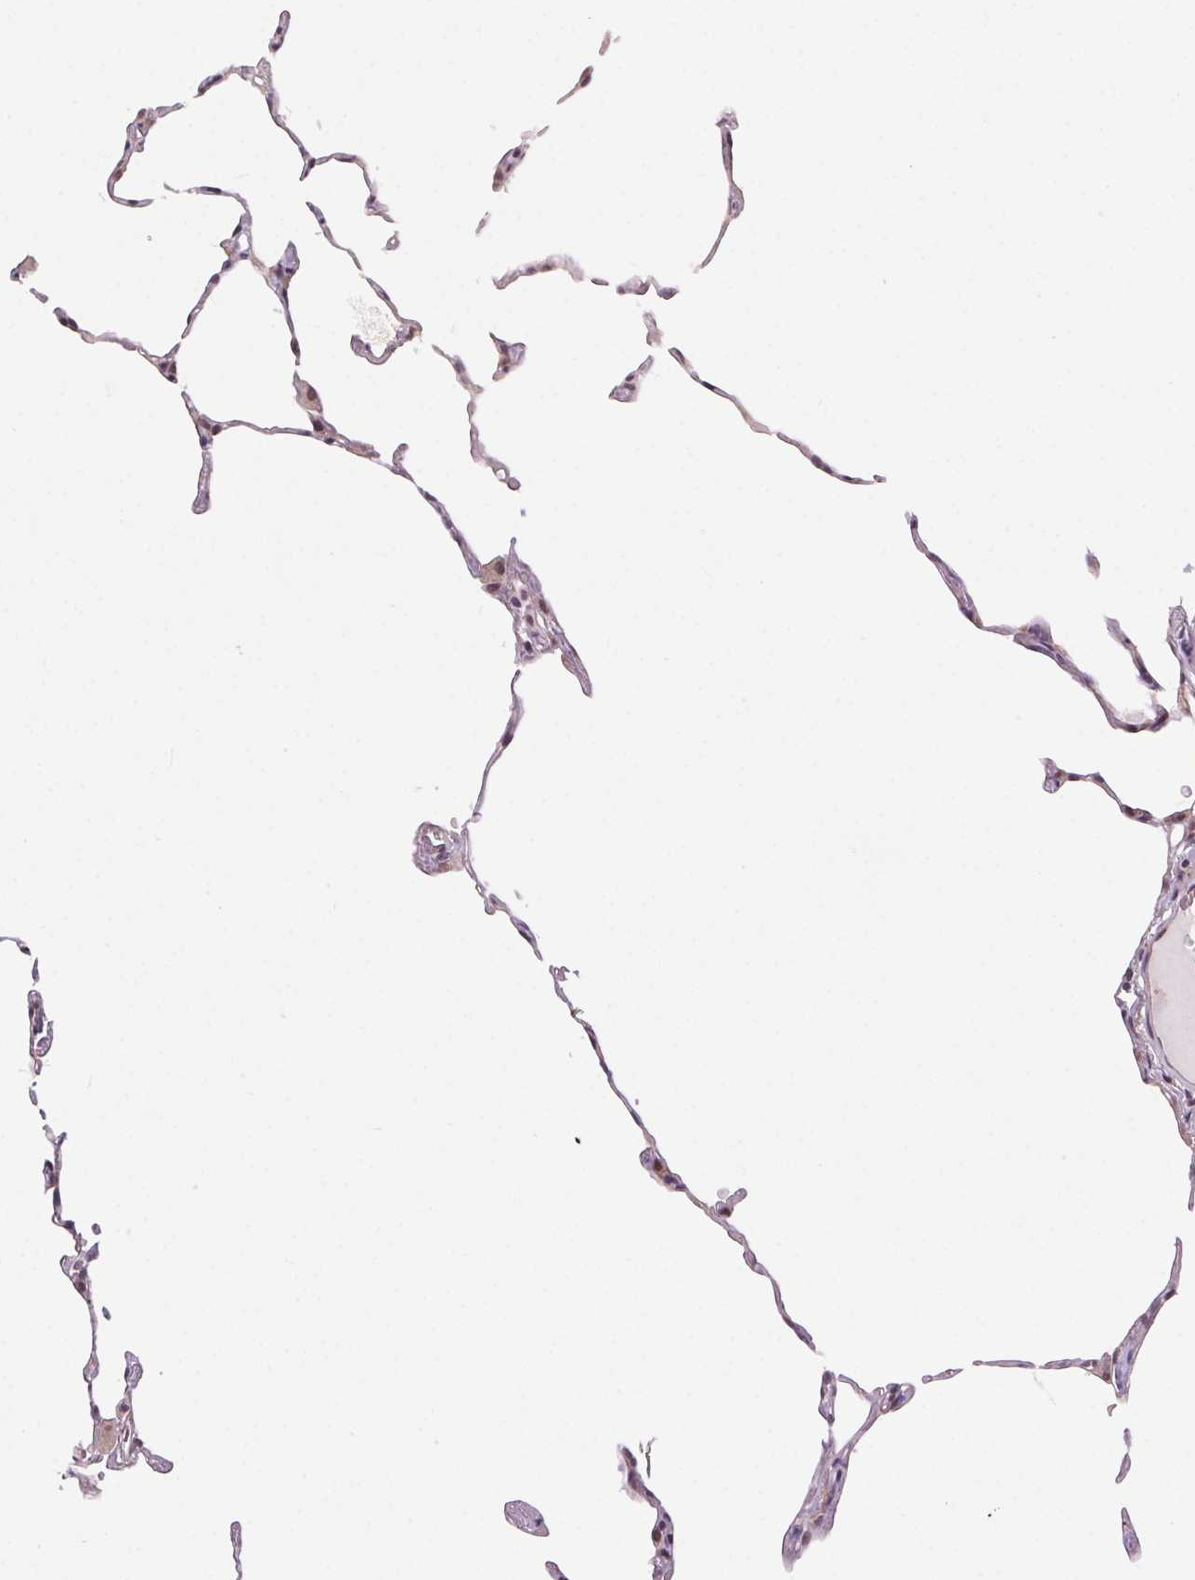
{"staining": {"intensity": "weak", "quantity": "25%-75%", "location": "nuclear"}, "tissue": "lung", "cell_type": "Alveolar cells", "image_type": "normal", "snomed": [{"axis": "morphology", "description": "Normal tissue, NOS"}, {"axis": "topography", "description": "Lung"}], "caption": "Immunohistochemistry (IHC) (DAB) staining of unremarkable lung shows weak nuclear protein positivity in about 25%-75% of alveolar cells. (Stains: DAB in brown, nuclei in blue, Microscopy: brightfield microscopy at high magnification).", "gene": "CHMP4B", "patient": {"sex": "female", "age": 57}}